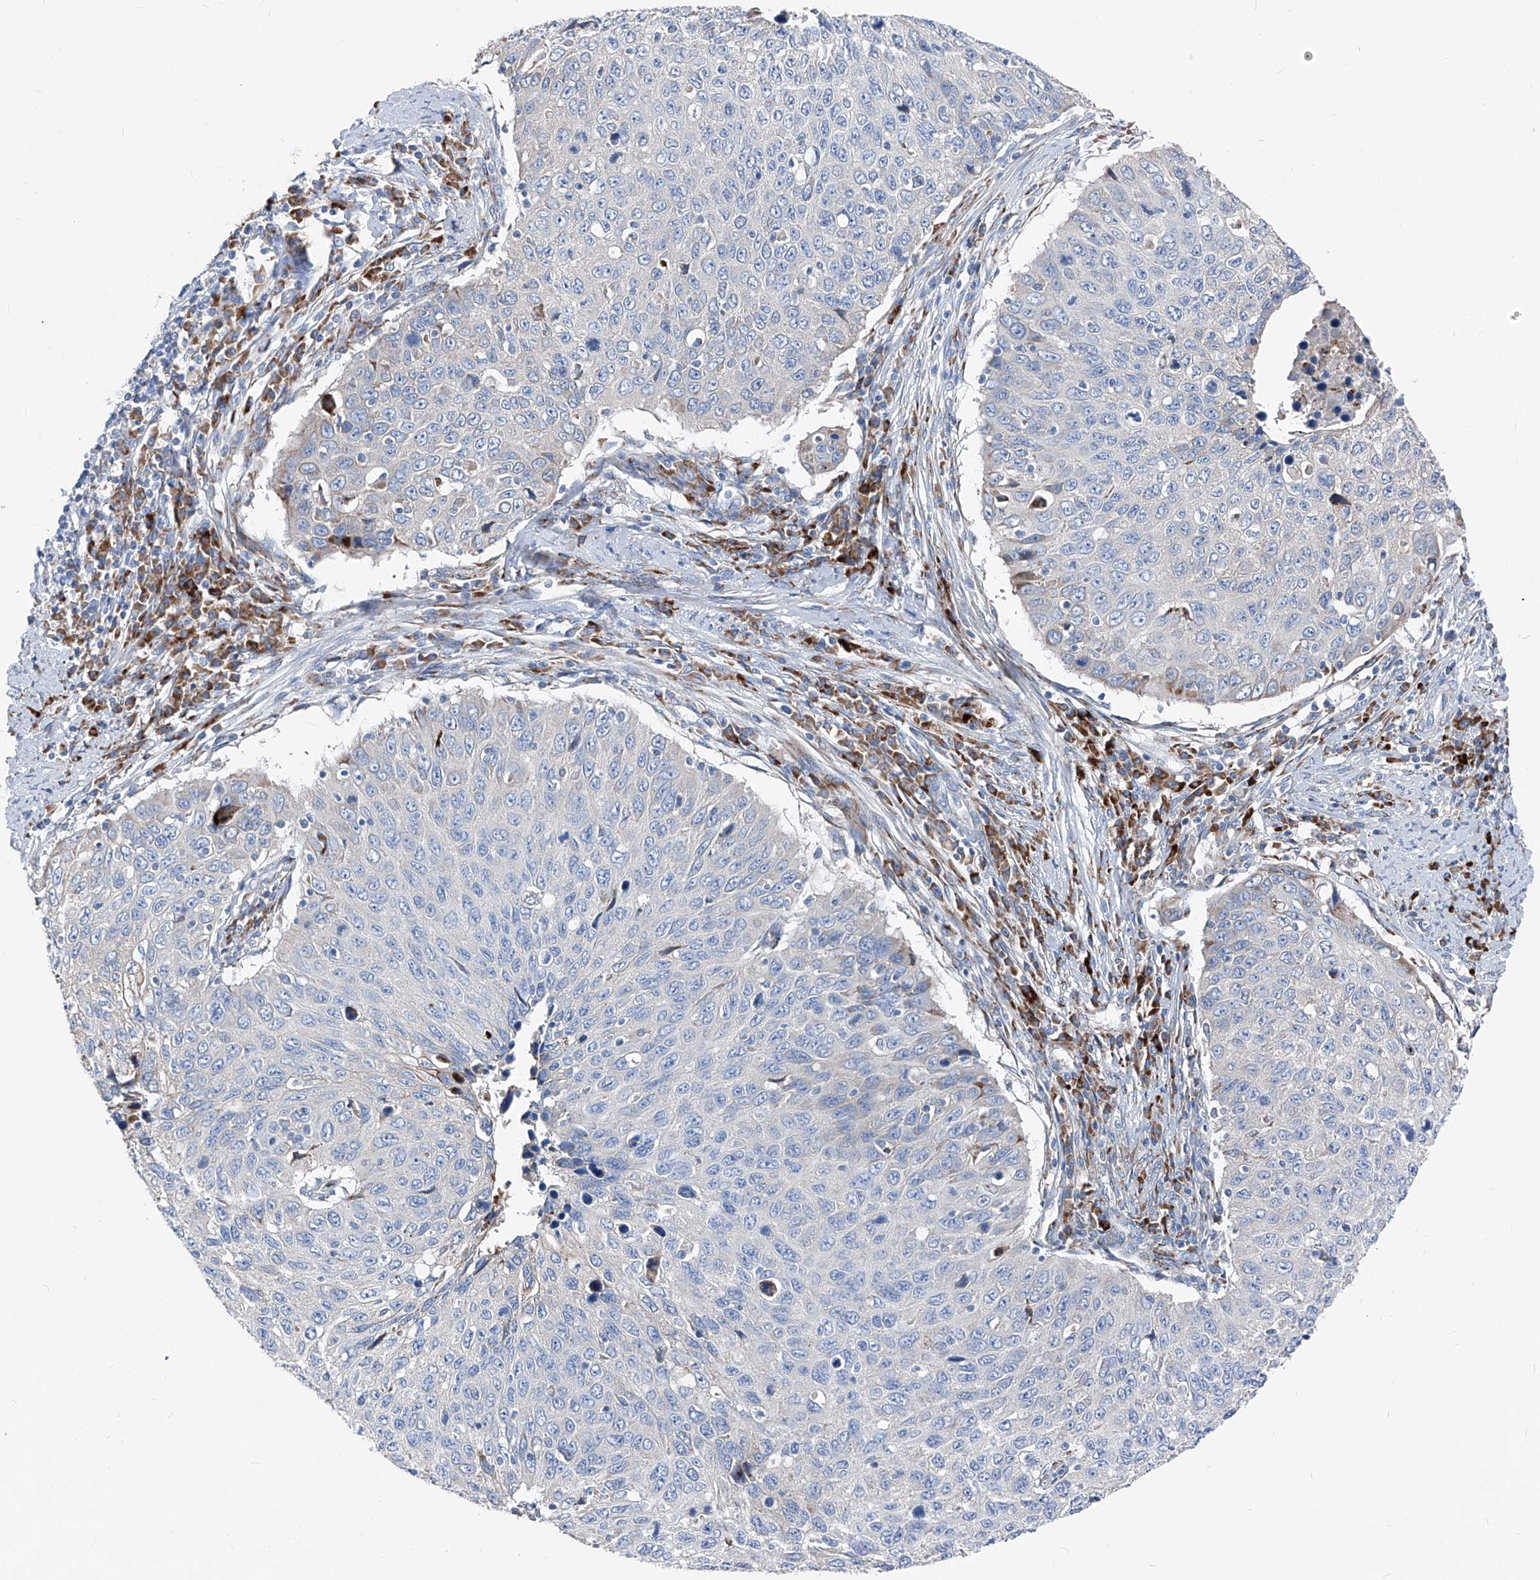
{"staining": {"intensity": "negative", "quantity": "none", "location": "none"}, "tissue": "cervical cancer", "cell_type": "Tumor cells", "image_type": "cancer", "snomed": [{"axis": "morphology", "description": "Squamous cell carcinoma, NOS"}, {"axis": "topography", "description": "Cervix"}], "caption": "Photomicrograph shows no protein positivity in tumor cells of cervical cancer (squamous cell carcinoma) tissue.", "gene": "IFI27", "patient": {"sex": "female", "age": 53}}